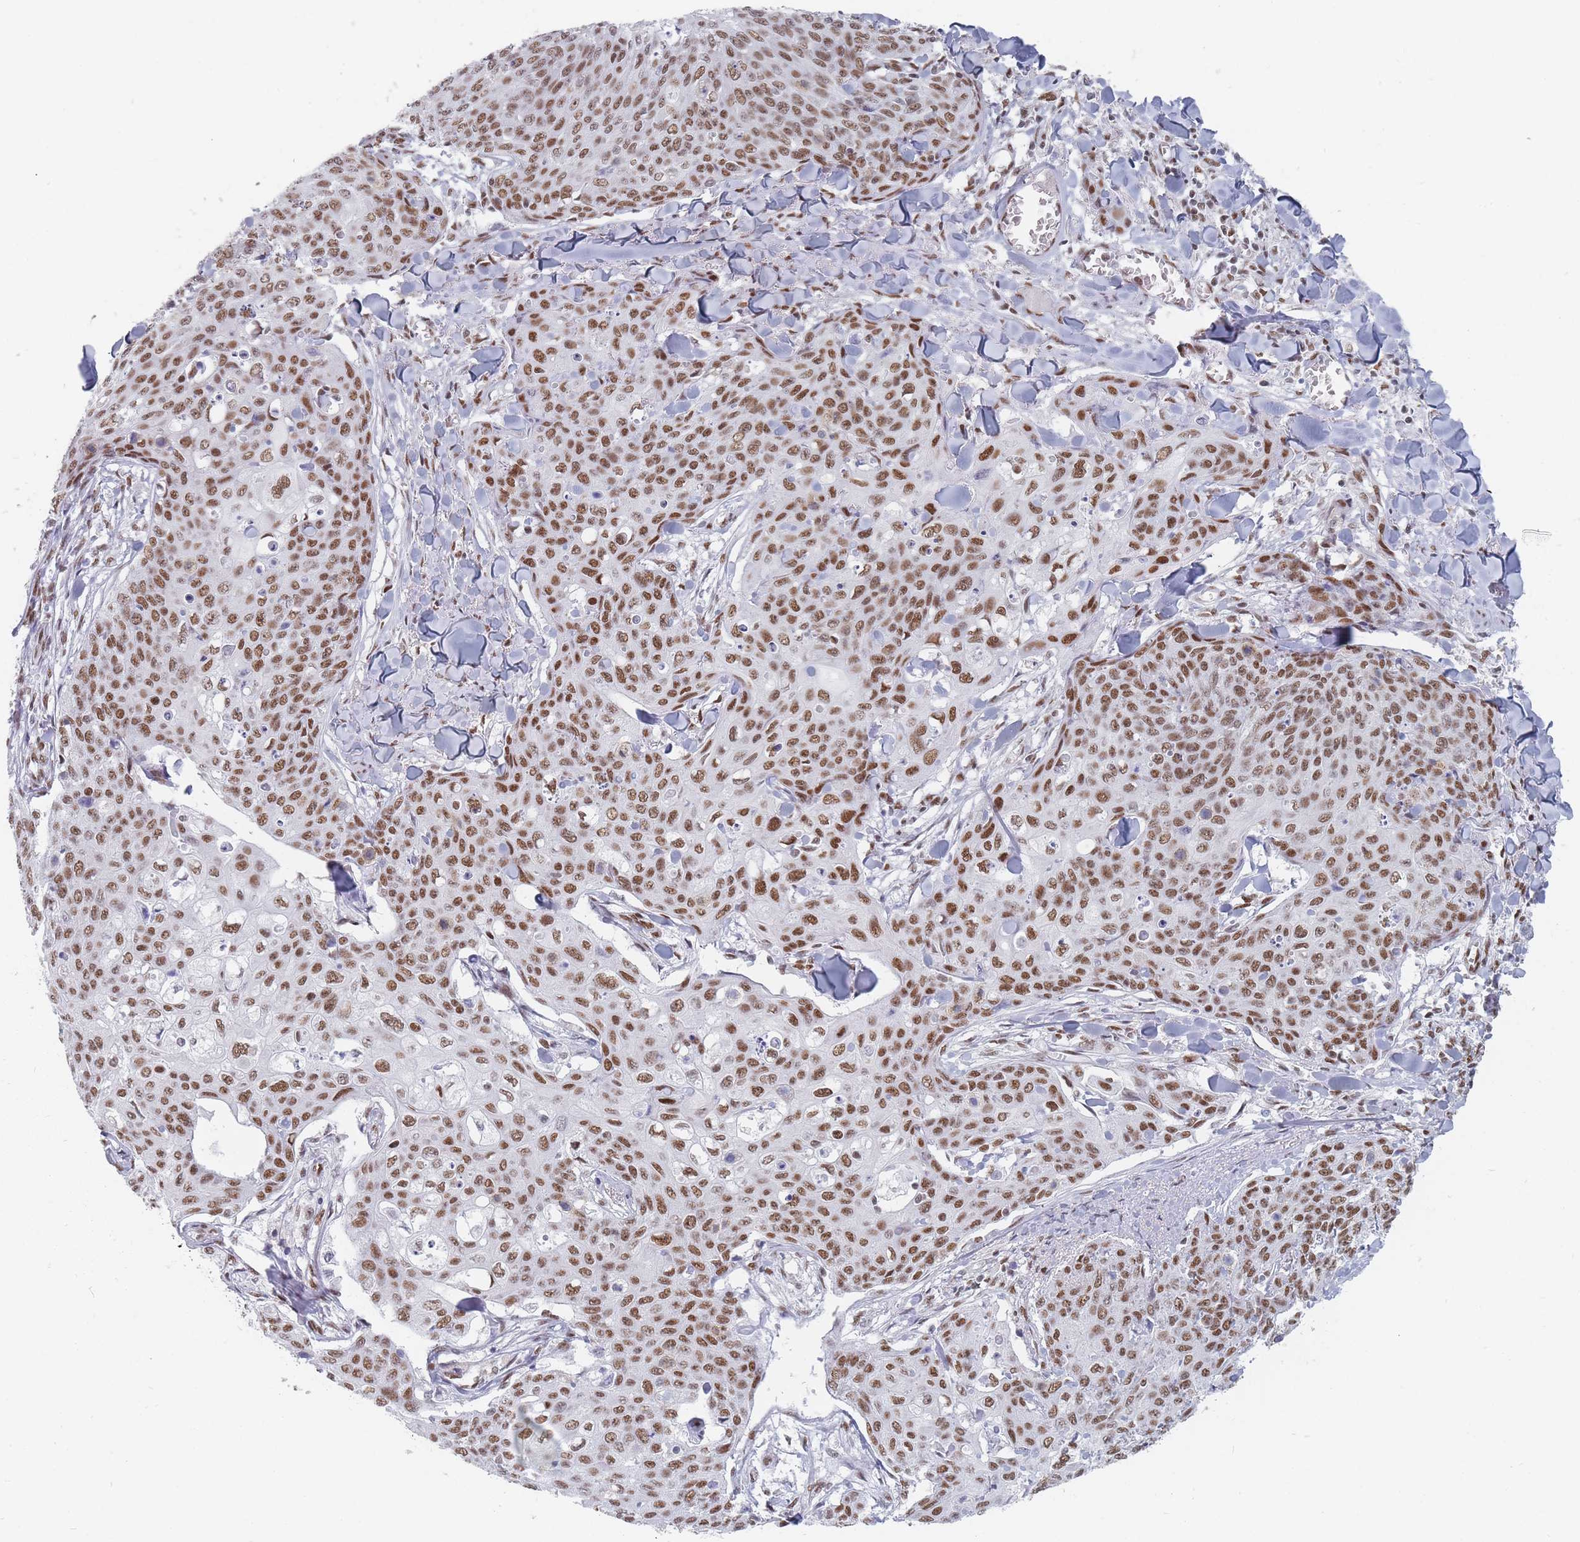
{"staining": {"intensity": "moderate", "quantity": ">75%", "location": "nuclear"}, "tissue": "skin cancer", "cell_type": "Tumor cells", "image_type": "cancer", "snomed": [{"axis": "morphology", "description": "Squamous cell carcinoma, NOS"}, {"axis": "topography", "description": "Skin"}, {"axis": "topography", "description": "Vulva"}], "caption": "Squamous cell carcinoma (skin) tissue displays moderate nuclear staining in about >75% of tumor cells, visualized by immunohistochemistry. Using DAB (3,3'-diaminobenzidine) (brown) and hematoxylin (blue) stains, captured at high magnification using brightfield microscopy.", "gene": "SAFB2", "patient": {"sex": "female", "age": 85}}